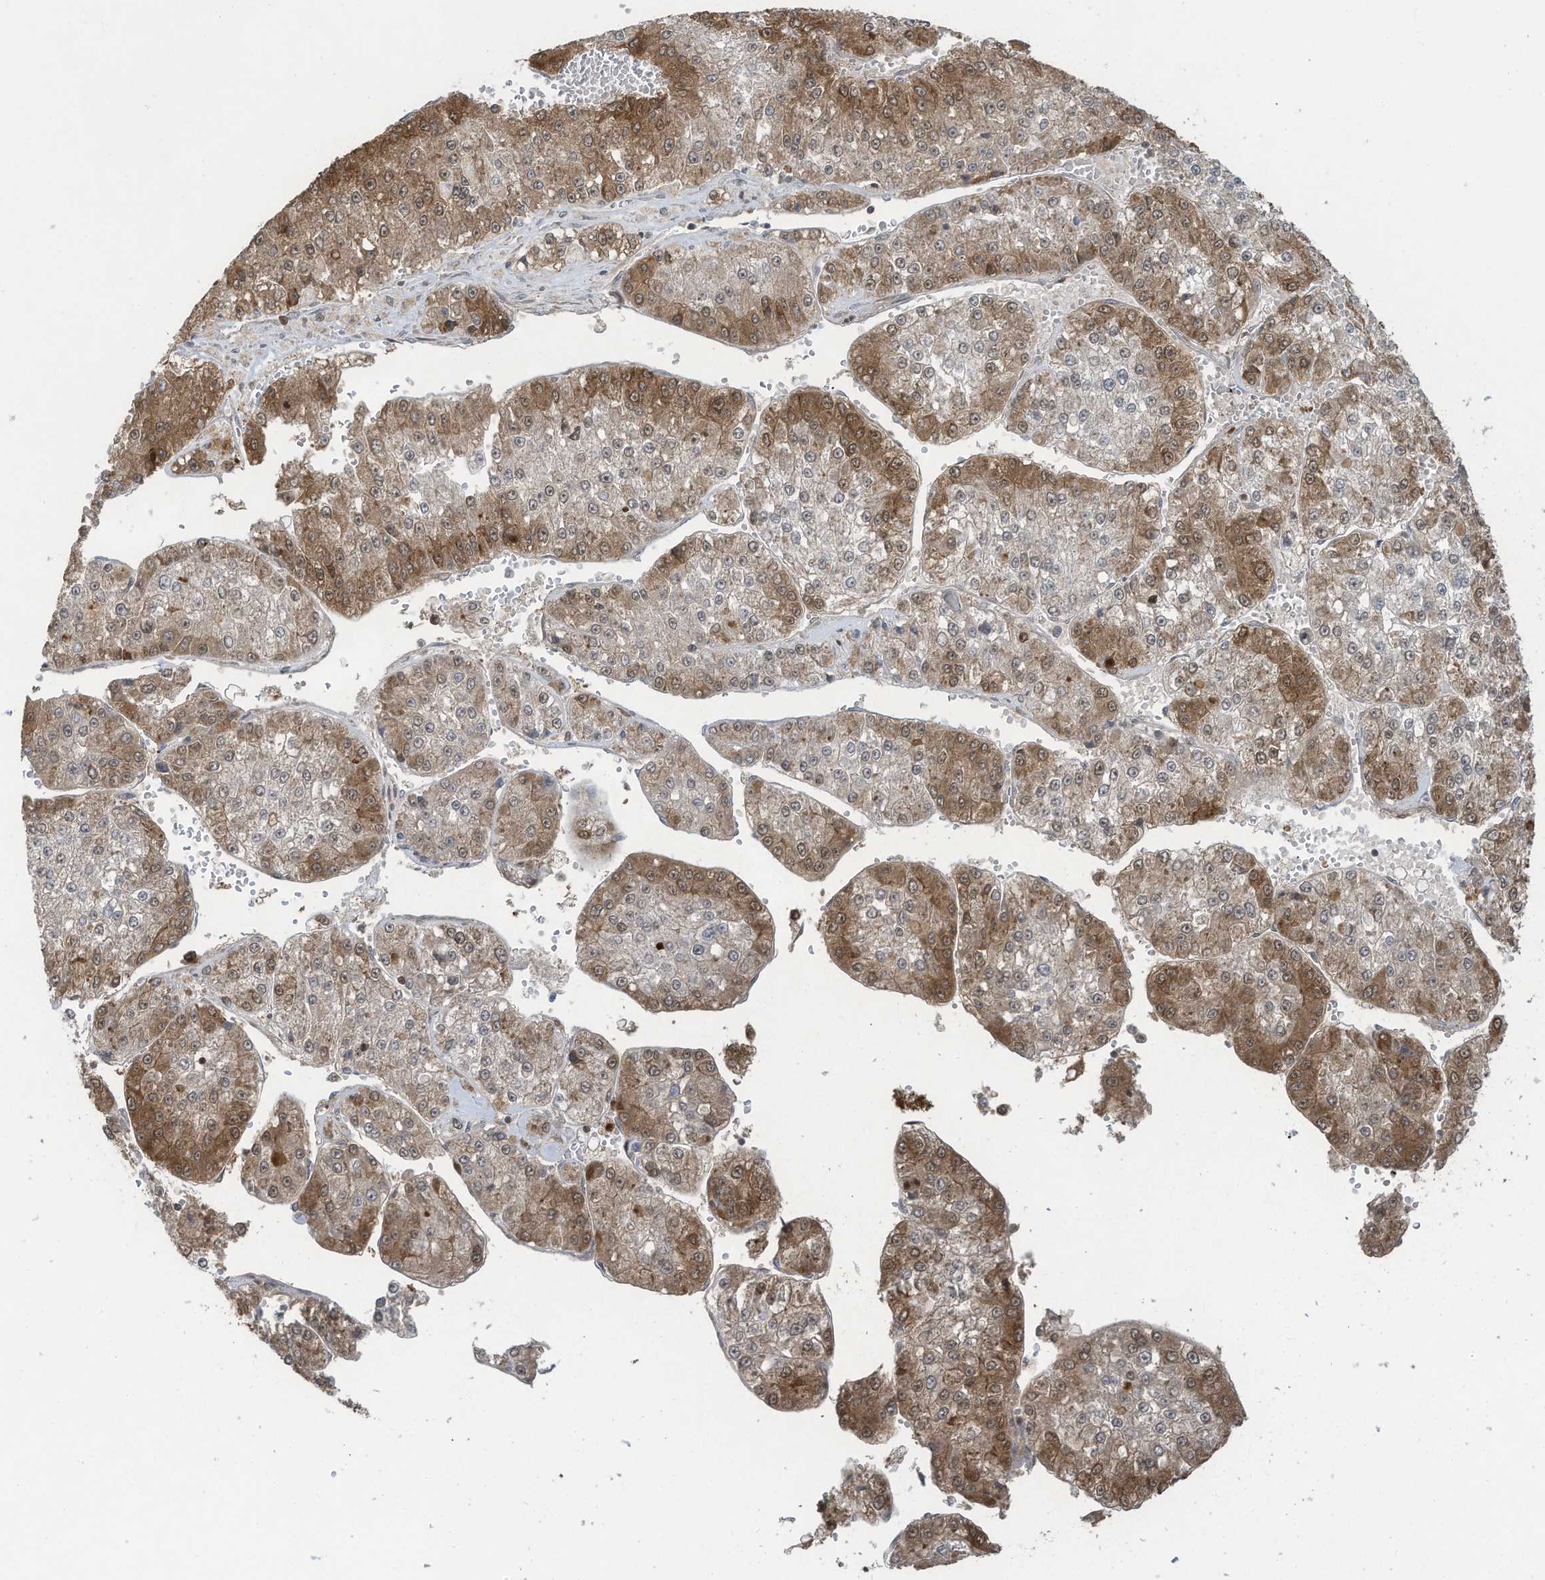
{"staining": {"intensity": "moderate", "quantity": "25%-75%", "location": "cytoplasmic/membranous,nuclear"}, "tissue": "liver cancer", "cell_type": "Tumor cells", "image_type": "cancer", "snomed": [{"axis": "morphology", "description": "Carcinoma, Hepatocellular, NOS"}, {"axis": "topography", "description": "Liver"}], "caption": "This histopathology image reveals IHC staining of human hepatocellular carcinoma (liver), with medium moderate cytoplasmic/membranous and nuclear staining in about 25%-75% of tumor cells.", "gene": "OLA1", "patient": {"sex": "female", "age": 73}}